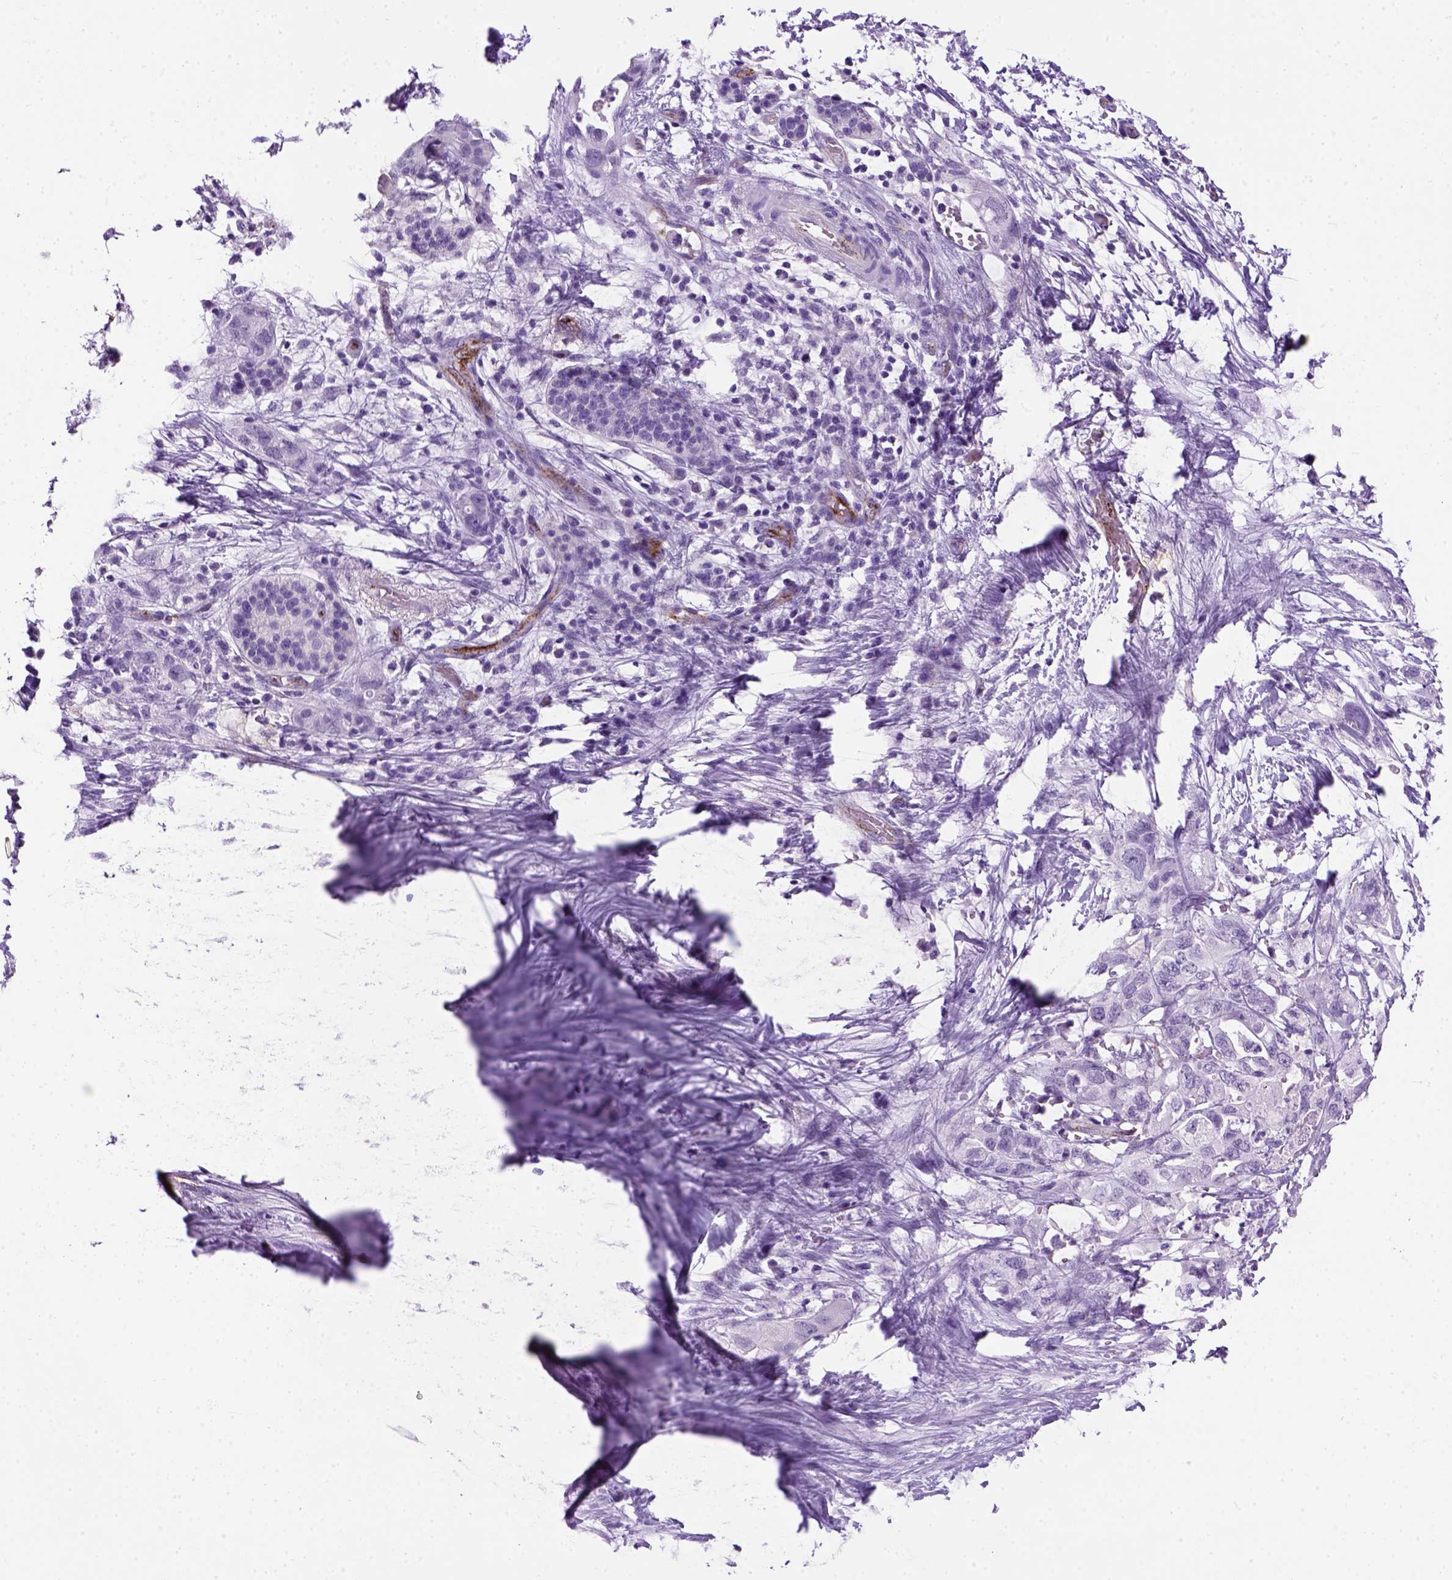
{"staining": {"intensity": "negative", "quantity": "none", "location": "none"}, "tissue": "pancreatic cancer", "cell_type": "Tumor cells", "image_type": "cancer", "snomed": [{"axis": "morphology", "description": "Adenocarcinoma, NOS"}, {"axis": "topography", "description": "Pancreas"}], "caption": "Immunohistochemistry histopathology image of adenocarcinoma (pancreatic) stained for a protein (brown), which displays no expression in tumor cells.", "gene": "VWF", "patient": {"sex": "female", "age": 72}}